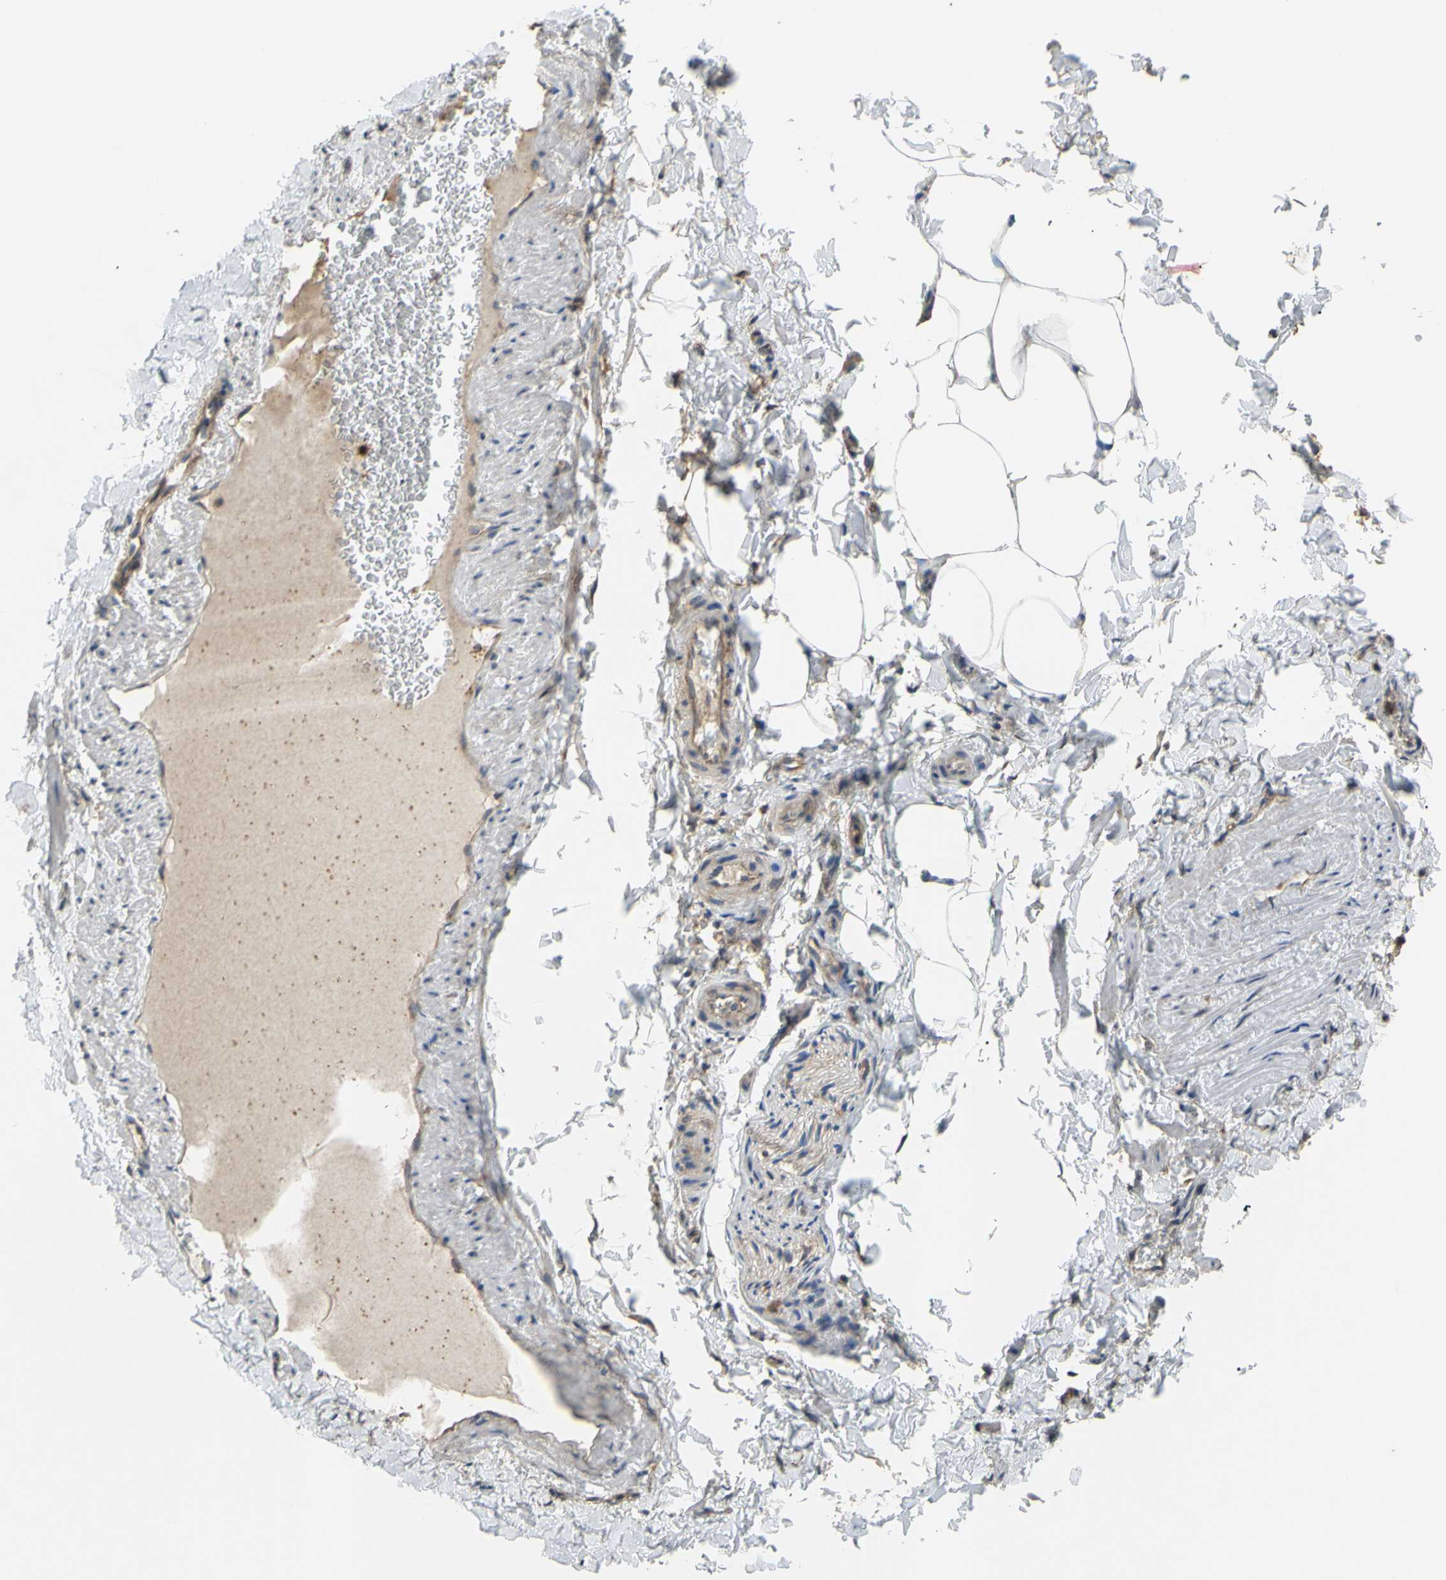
{"staining": {"intensity": "negative", "quantity": "none", "location": "none"}, "tissue": "adipose tissue", "cell_type": "Adipocytes", "image_type": "normal", "snomed": [{"axis": "morphology", "description": "Normal tissue, NOS"}, {"axis": "topography", "description": "Vascular tissue"}], "caption": "A high-resolution image shows immunohistochemistry staining of normal adipose tissue, which displays no significant staining in adipocytes.", "gene": "CTTN", "patient": {"sex": "male", "age": 41}}